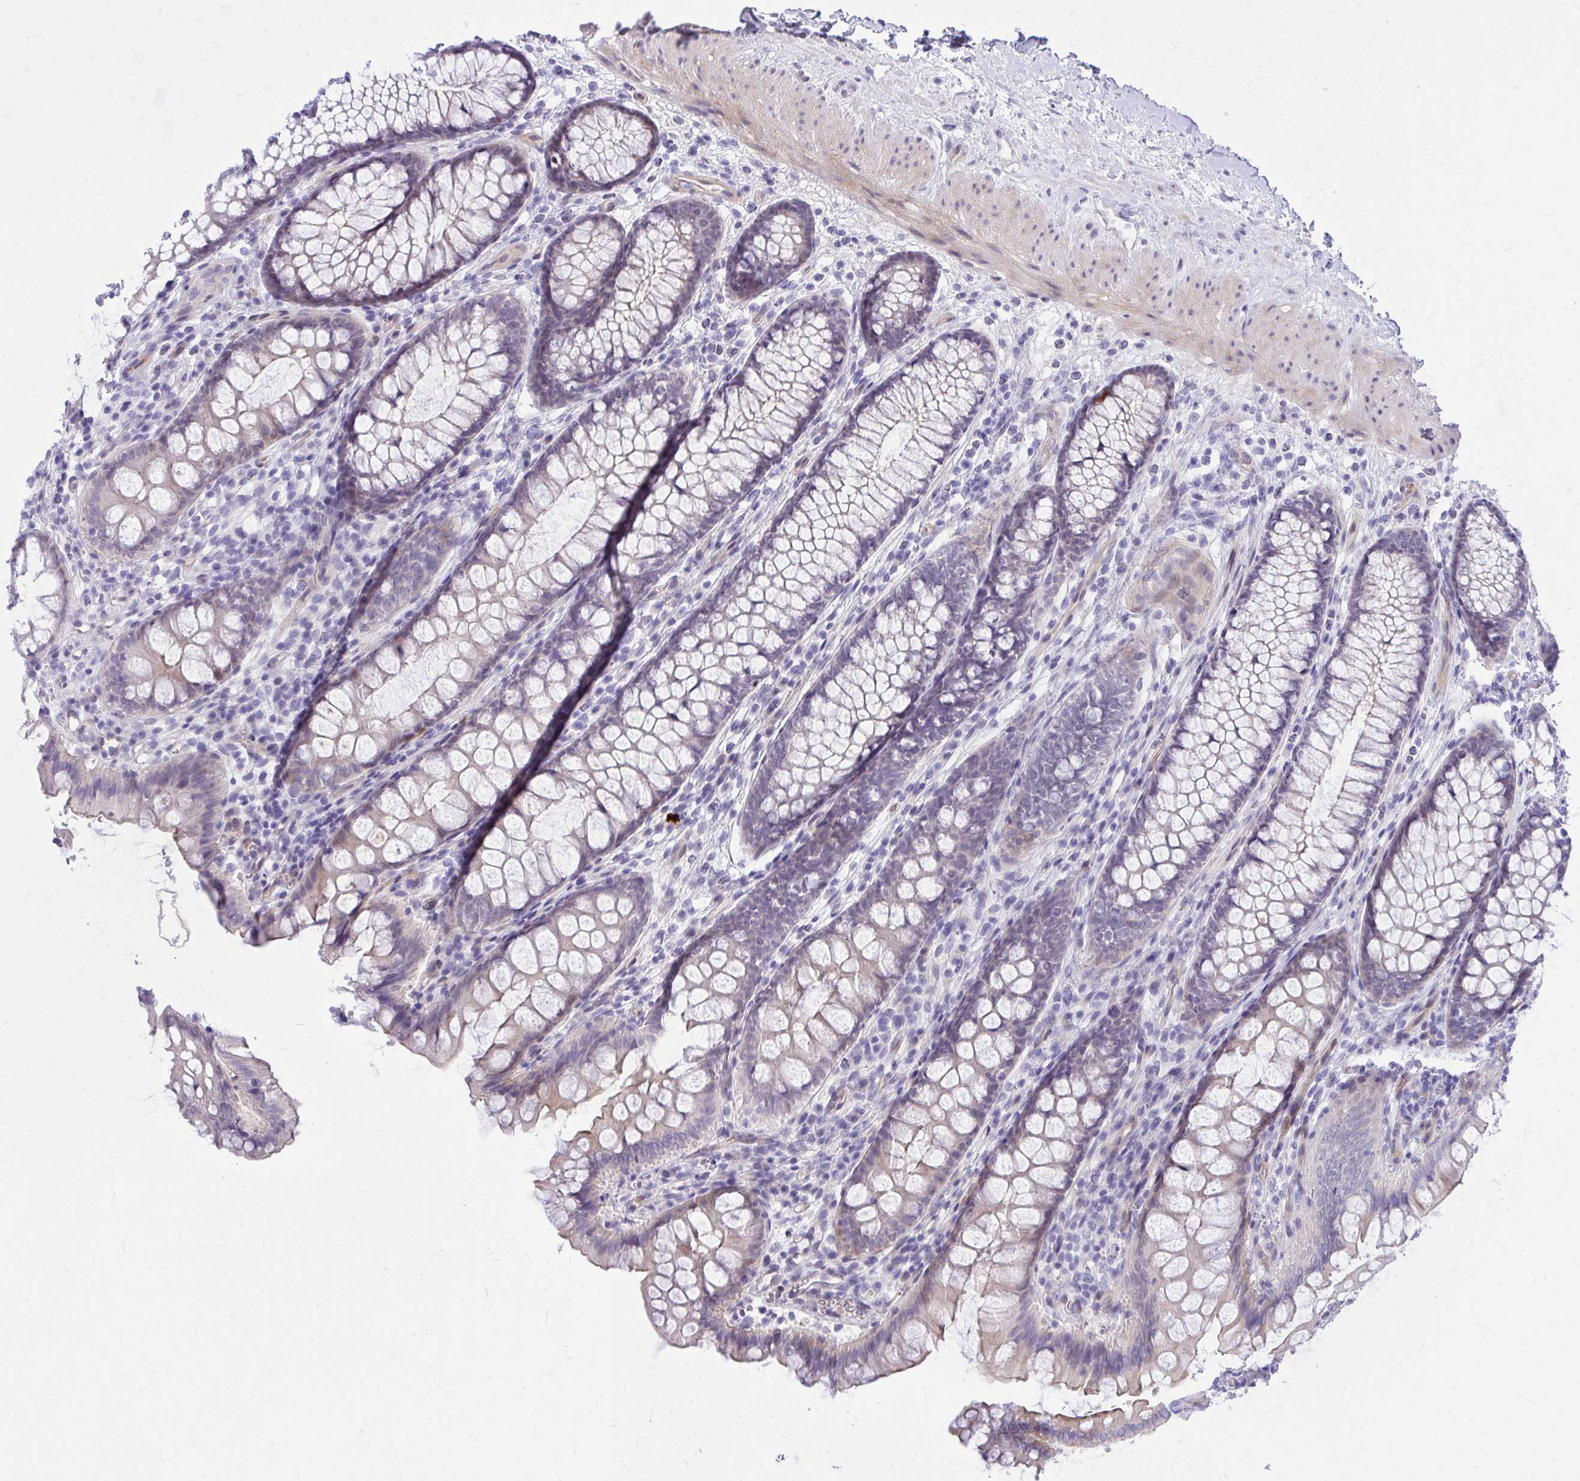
{"staining": {"intensity": "weak", "quantity": "<25%", "location": "cytoplasmic/membranous"}, "tissue": "colon", "cell_type": "Endothelial cells", "image_type": "normal", "snomed": [{"axis": "morphology", "description": "Normal tissue, NOS"}, {"axis": "morphology", "description": "Adenoma, NOS"}, {"axis": "topography", "description": "Soft tissue"}, {"axis": "topography", "description": "Colon"}], "caption": "The image reveals no significant expression in endothelial cells of colon. Brightfield microscopy of immunohistochemistry stained with DAB (3,3'-diaminobenzidine) (brown) and hematoxylin (blue), captured at high magnification.", "gene": "ADAMTSL1", "patient": {"sex": "male", "age": 47}}